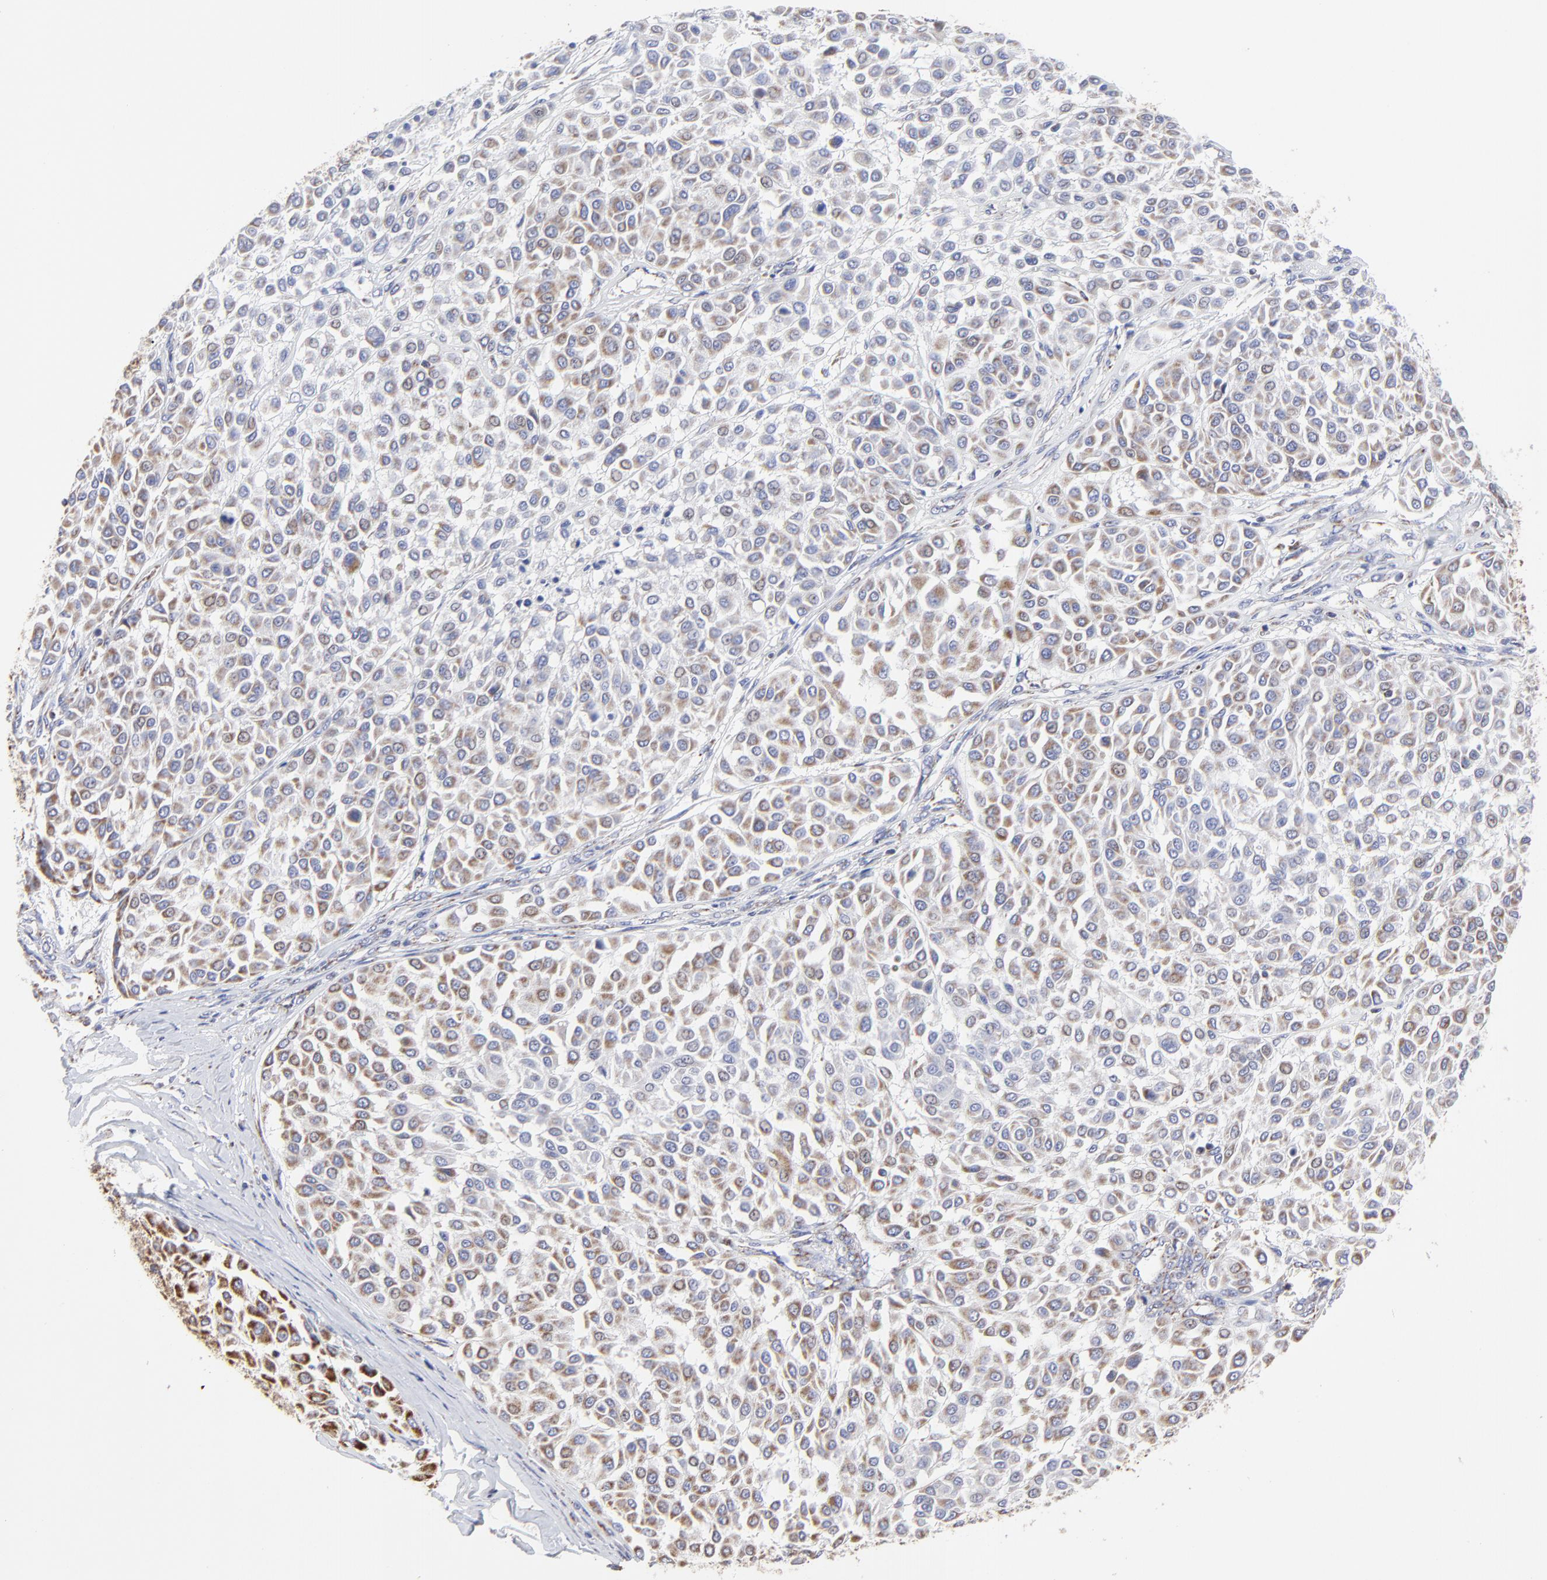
{"staining": {"intensity": "moderate", "quantity": ">75%", "location": "cytoplasmic/membranous"}, "tissue": "melanoma", "cell_type": "Tumor cells", "image_type": "cancer", "snomed": [{"axis": "morphology", "description": "Malignant melanoma, Metastatic site"}, {"axis": "topography", "description": "Soft tissue"}], "caption": "Immunohistochemical staining of human melanoma displays moderate cytoplasmic/membranous protein expression in approximately >75% of tumor cells.", "gene": "PINK1", "patient": {"sex": "male", "age": 41}}